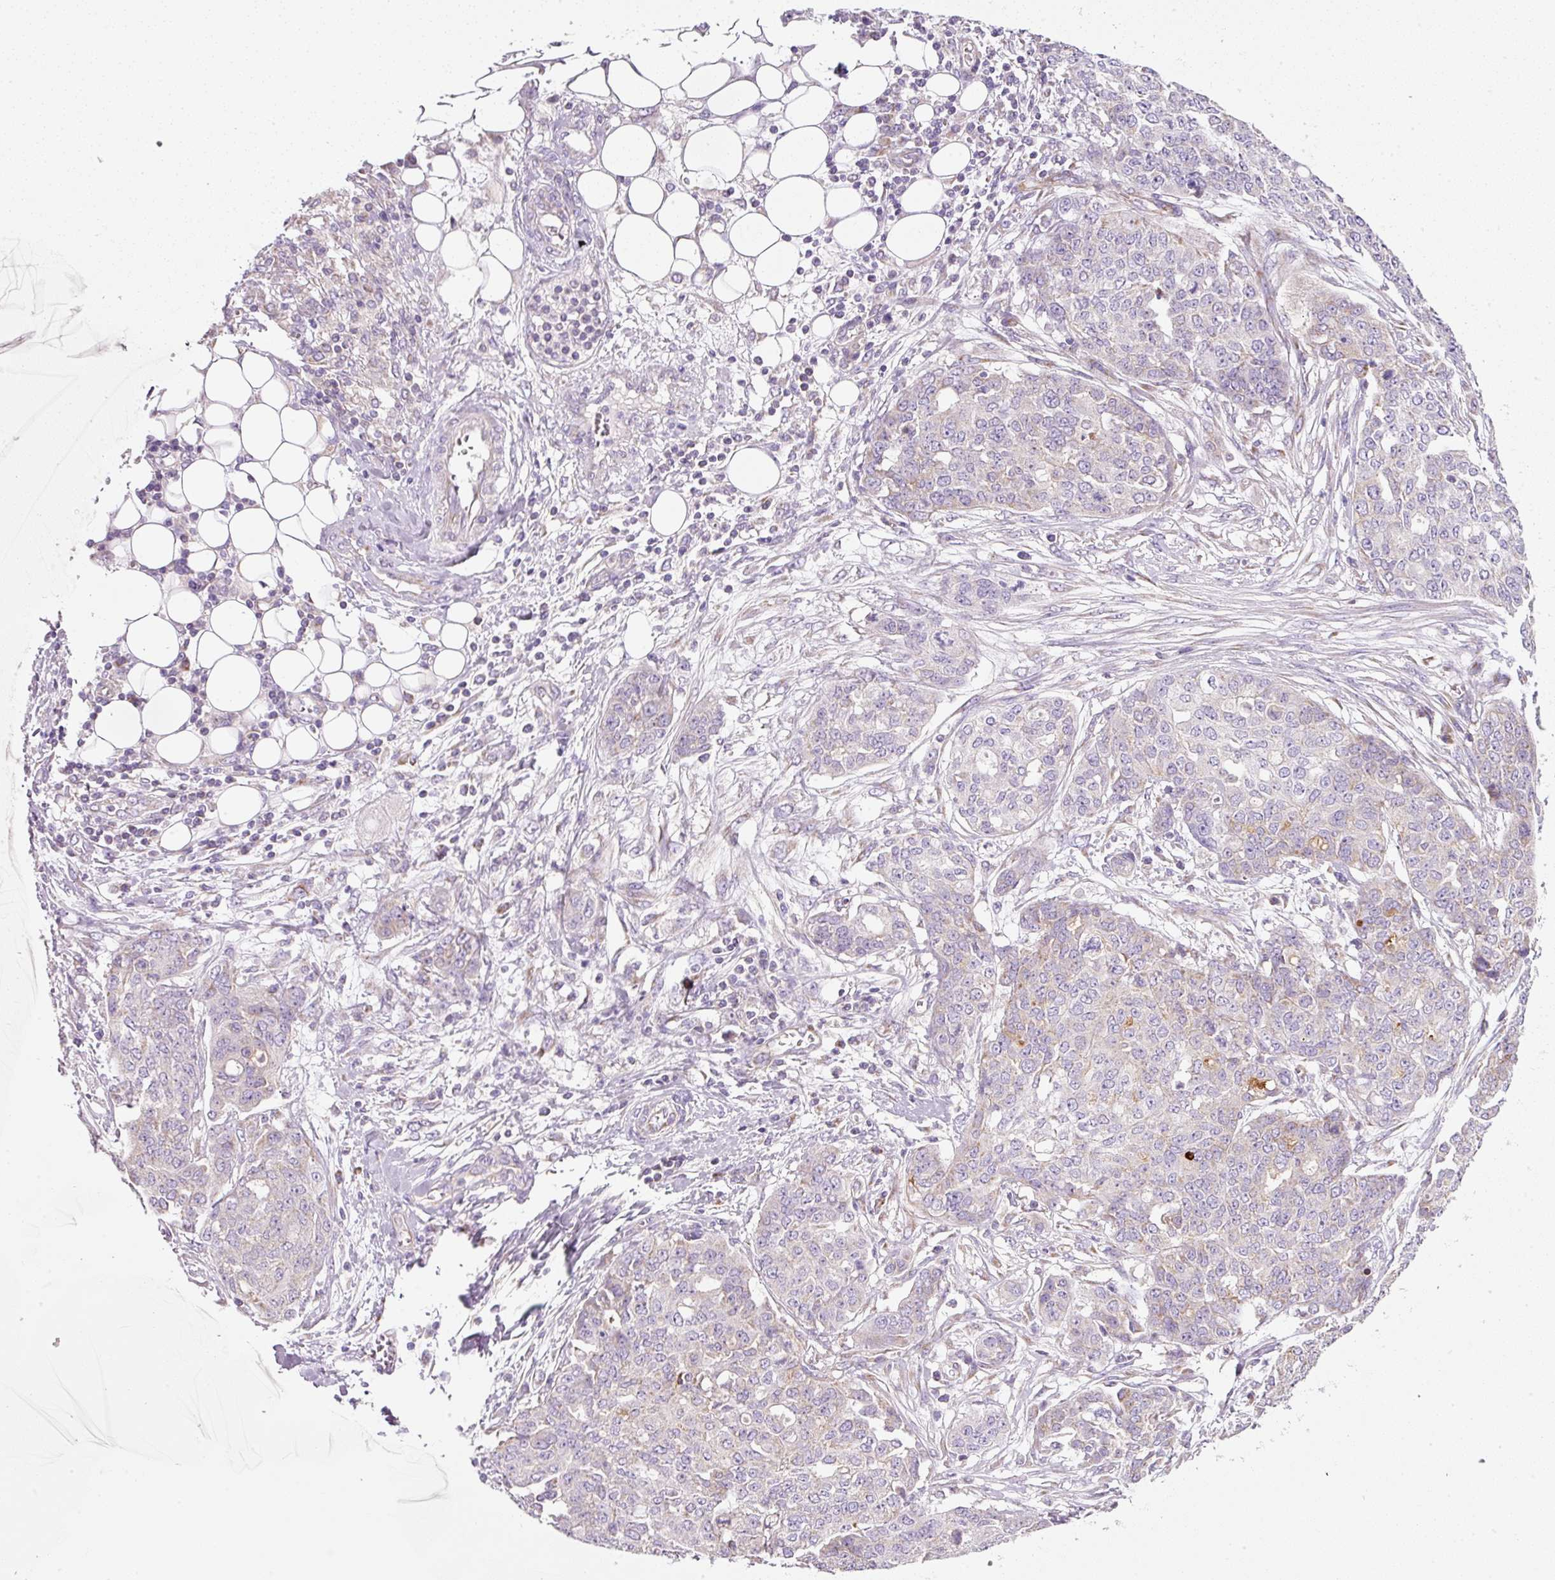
{"staining": {"intensity": "weak", "quantity": "<25%", "location": "cytoplasmic/membranous"}, "tissue": "ovarian cancer", "cell_type": "Tumor cells", "image_type": "cancer", "snomed": [{"axis": "morphology", "description": "Cystadenocarcinoma, serous, NOS"}, {"axis": "topography", "description": "Soft tissue"}, {"axis": "topography", "description": "Ovary"}], "caption": "Immunohistochemistry histopathology image of ovarian serous cystadenocarcinoma stained for a protein (brown), which demonstrates no staining in tumor cells.", "gene": "NDUFA1", "patient": {"sex": "female", "age": 57}}